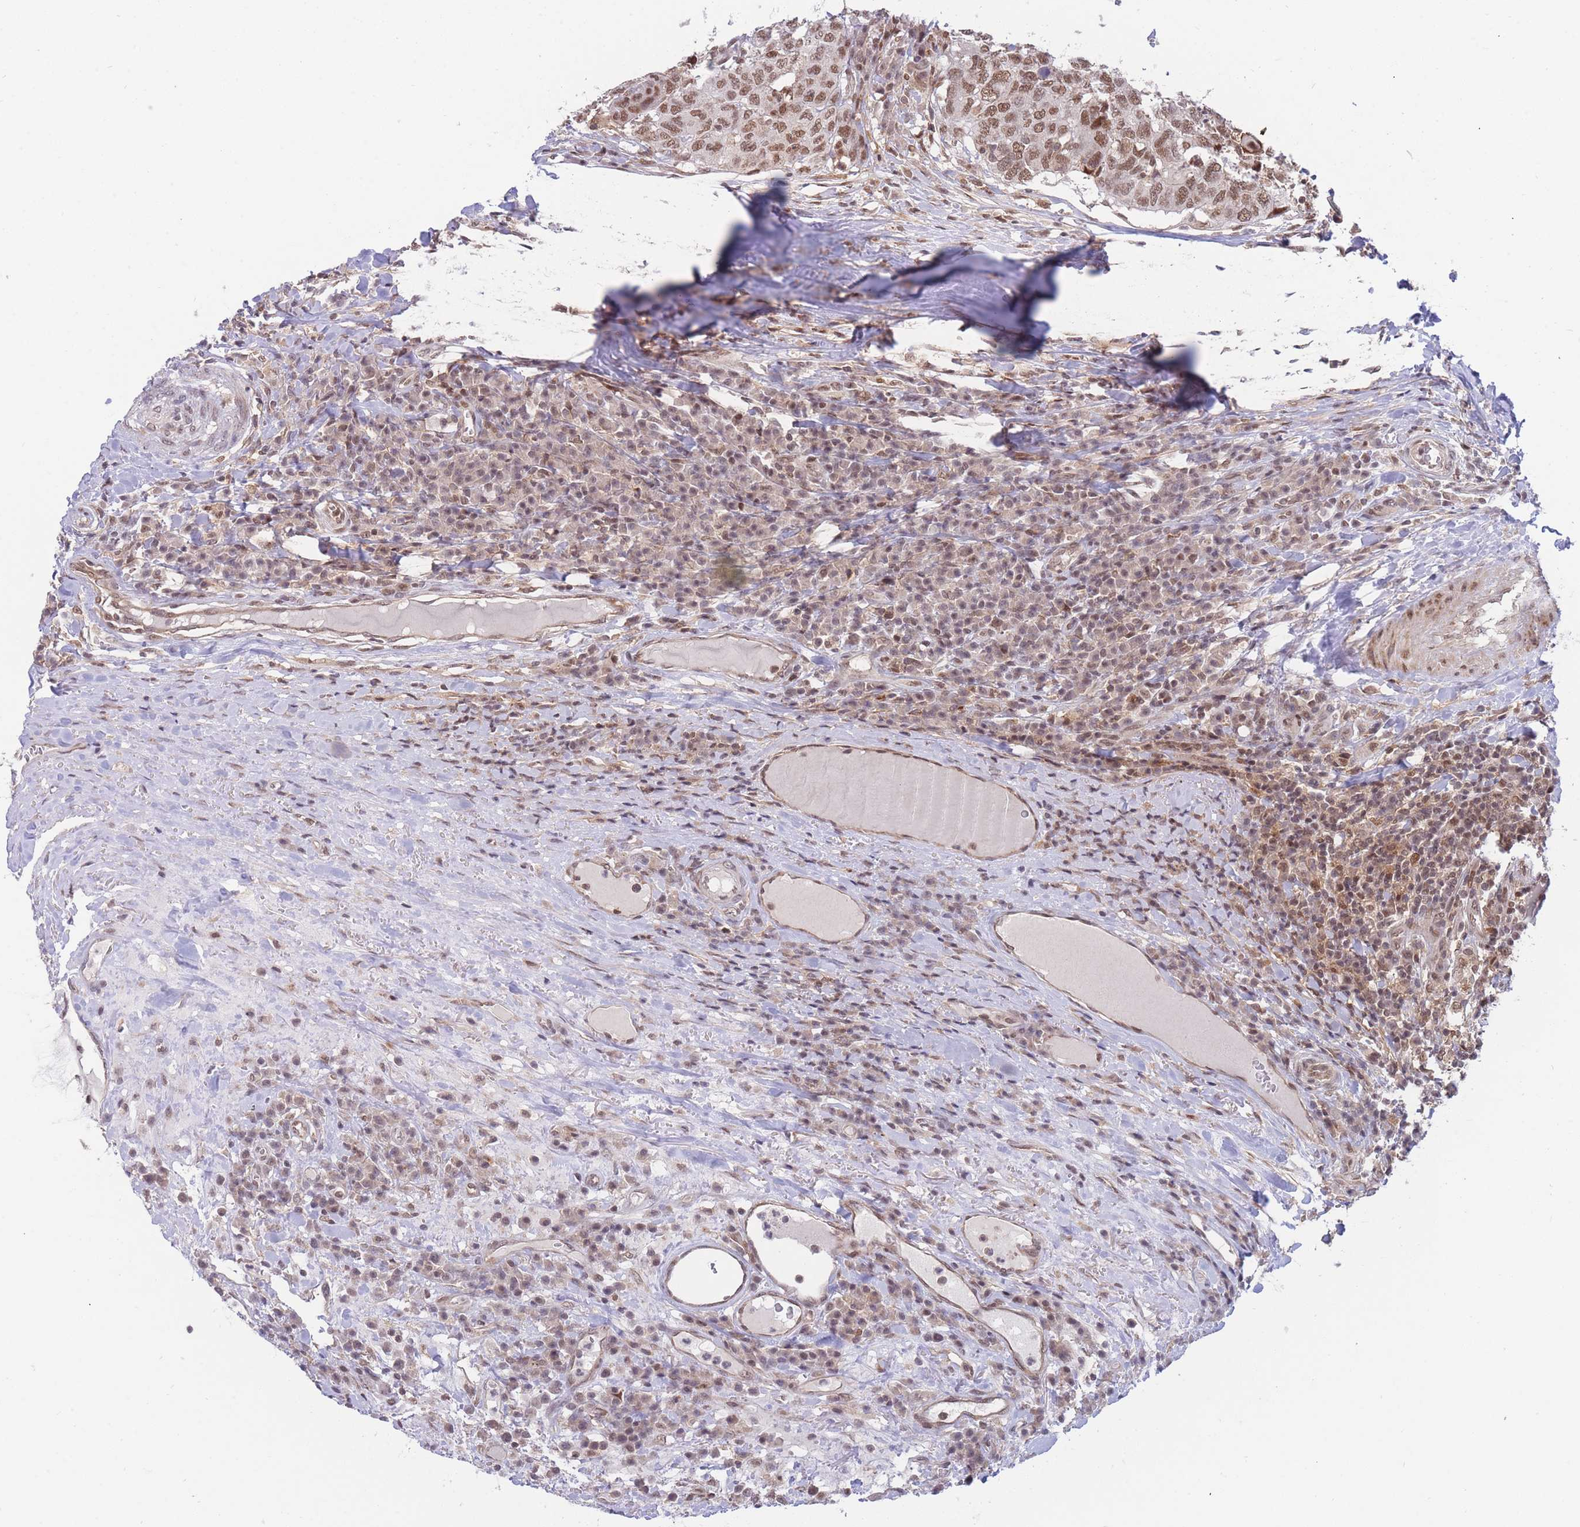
{"staining": {"intensity": "moderate", "quantity": ">75%", "location": "cytoplasmic/membranous,nuclear"}, "tissue": "head and neck cancer", "cell_type": "Tumor cells", "image_type": "cancer", "snomed": [{"axis": "morphology", "description": "Squamous cell carcinoma, NOS"}, {"axis": "topography", "description": "Head-Neck"}], "caption": "A high-resolution image shows IHC staining of head and neck squamous cell carcinoma, which displays moderate cytoplasmic/membranous and nuclear staining in about >75% of tumor cells.", "gene": "BOD1L1", "patient": {"sex": "male", "age": 66}}